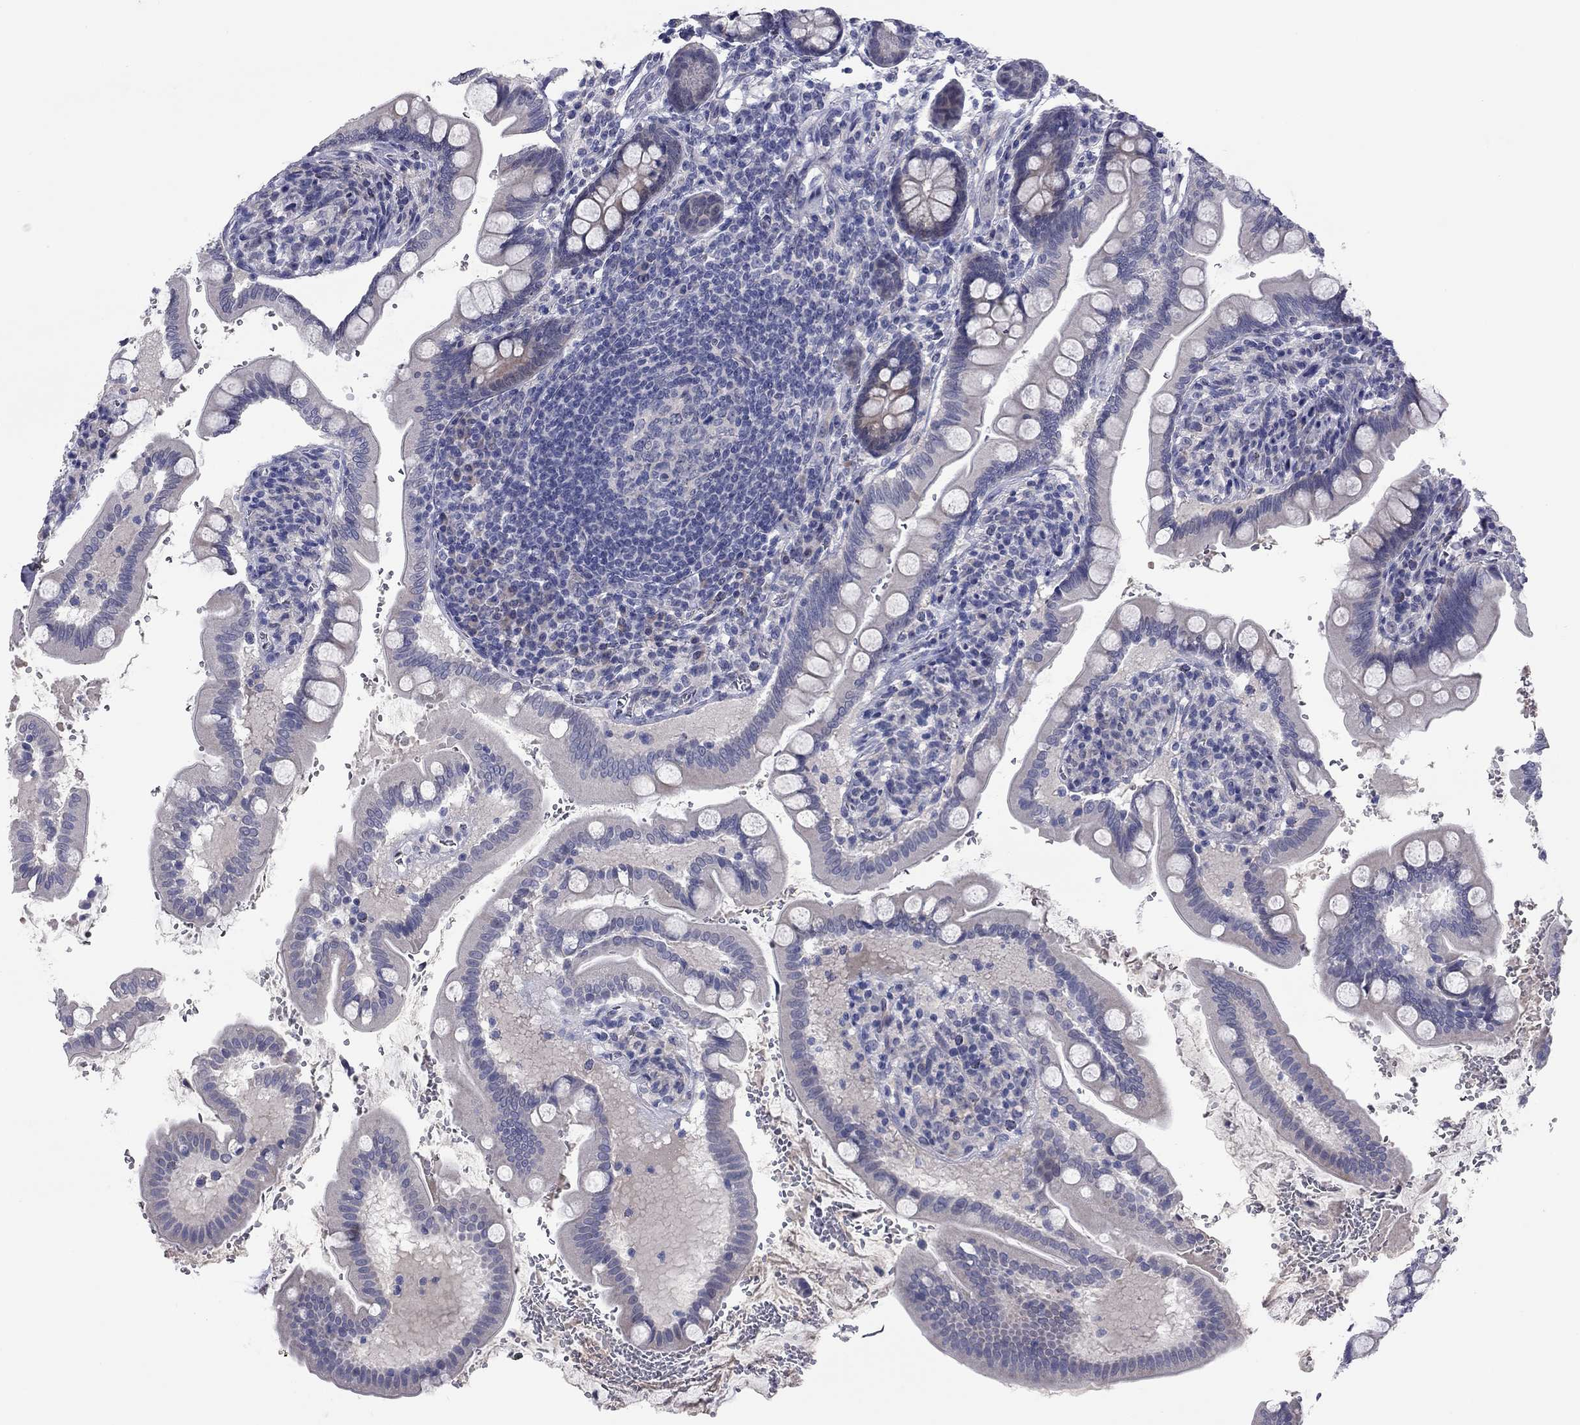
{"staining": {"intensity": "moderate", "quantity": "<25%", "location": "cytoplasmic/membranous"}, "tissue": "small intestine", "cell_type": "Glandular cells", "image_type": "normal", "snomed": [{"axis": "morphology", "description": "Normal tissue, NOS"}, {"axis": "topography", "description": "Small intestine"}], "caption": "Immunohistochemistry (IHC) (DAB) staining of normal small intestine shows moderate cytoplasmic/membranous protein expression in approximately <25% of glandular cells.", "gene": "UNC119B", "patient": {"sex": "female", "age": 56}}